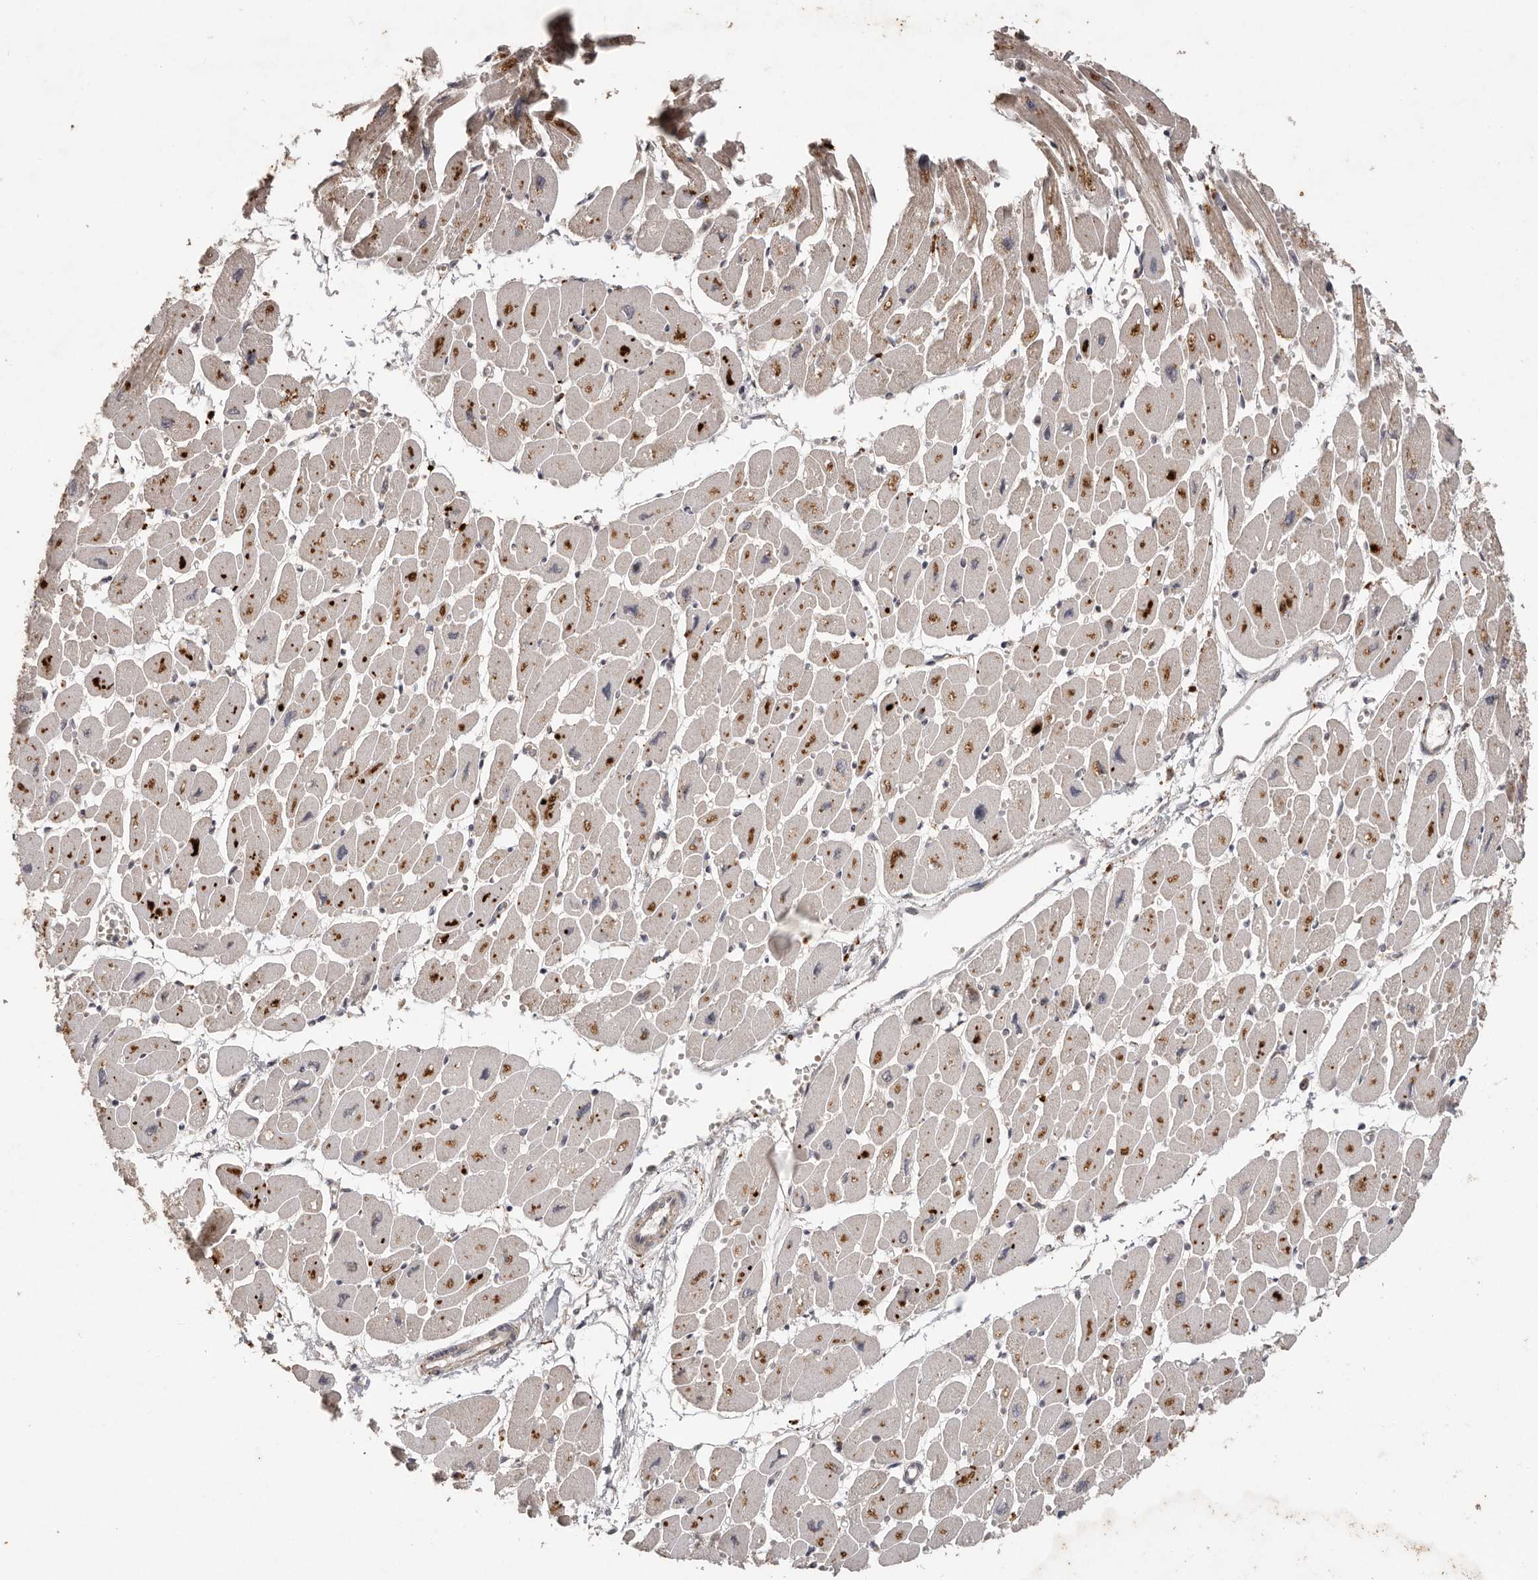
{"staining": {"intensity": "moderate", "quantity": ">75%", "location": "cytoplasmic/membranous"}, "tissue": "heart muscle", "cell_type": "Cardiomyocytes", "image_type": "normal", "snomed": [{"axis": "morphology", "description": "Normal tissue, NOS"}, {"axis": "topography", "description": "Heart"}], "caption": "IHC micrograph of benign heart muscle stained for a protein (brown), which shows medium levels of moderate cytoplasmic/membranous staining in approximately >75% of cardiomyocytes.", "gene": "PLOD2", "patient": {"sex": "female", "age": 54}}